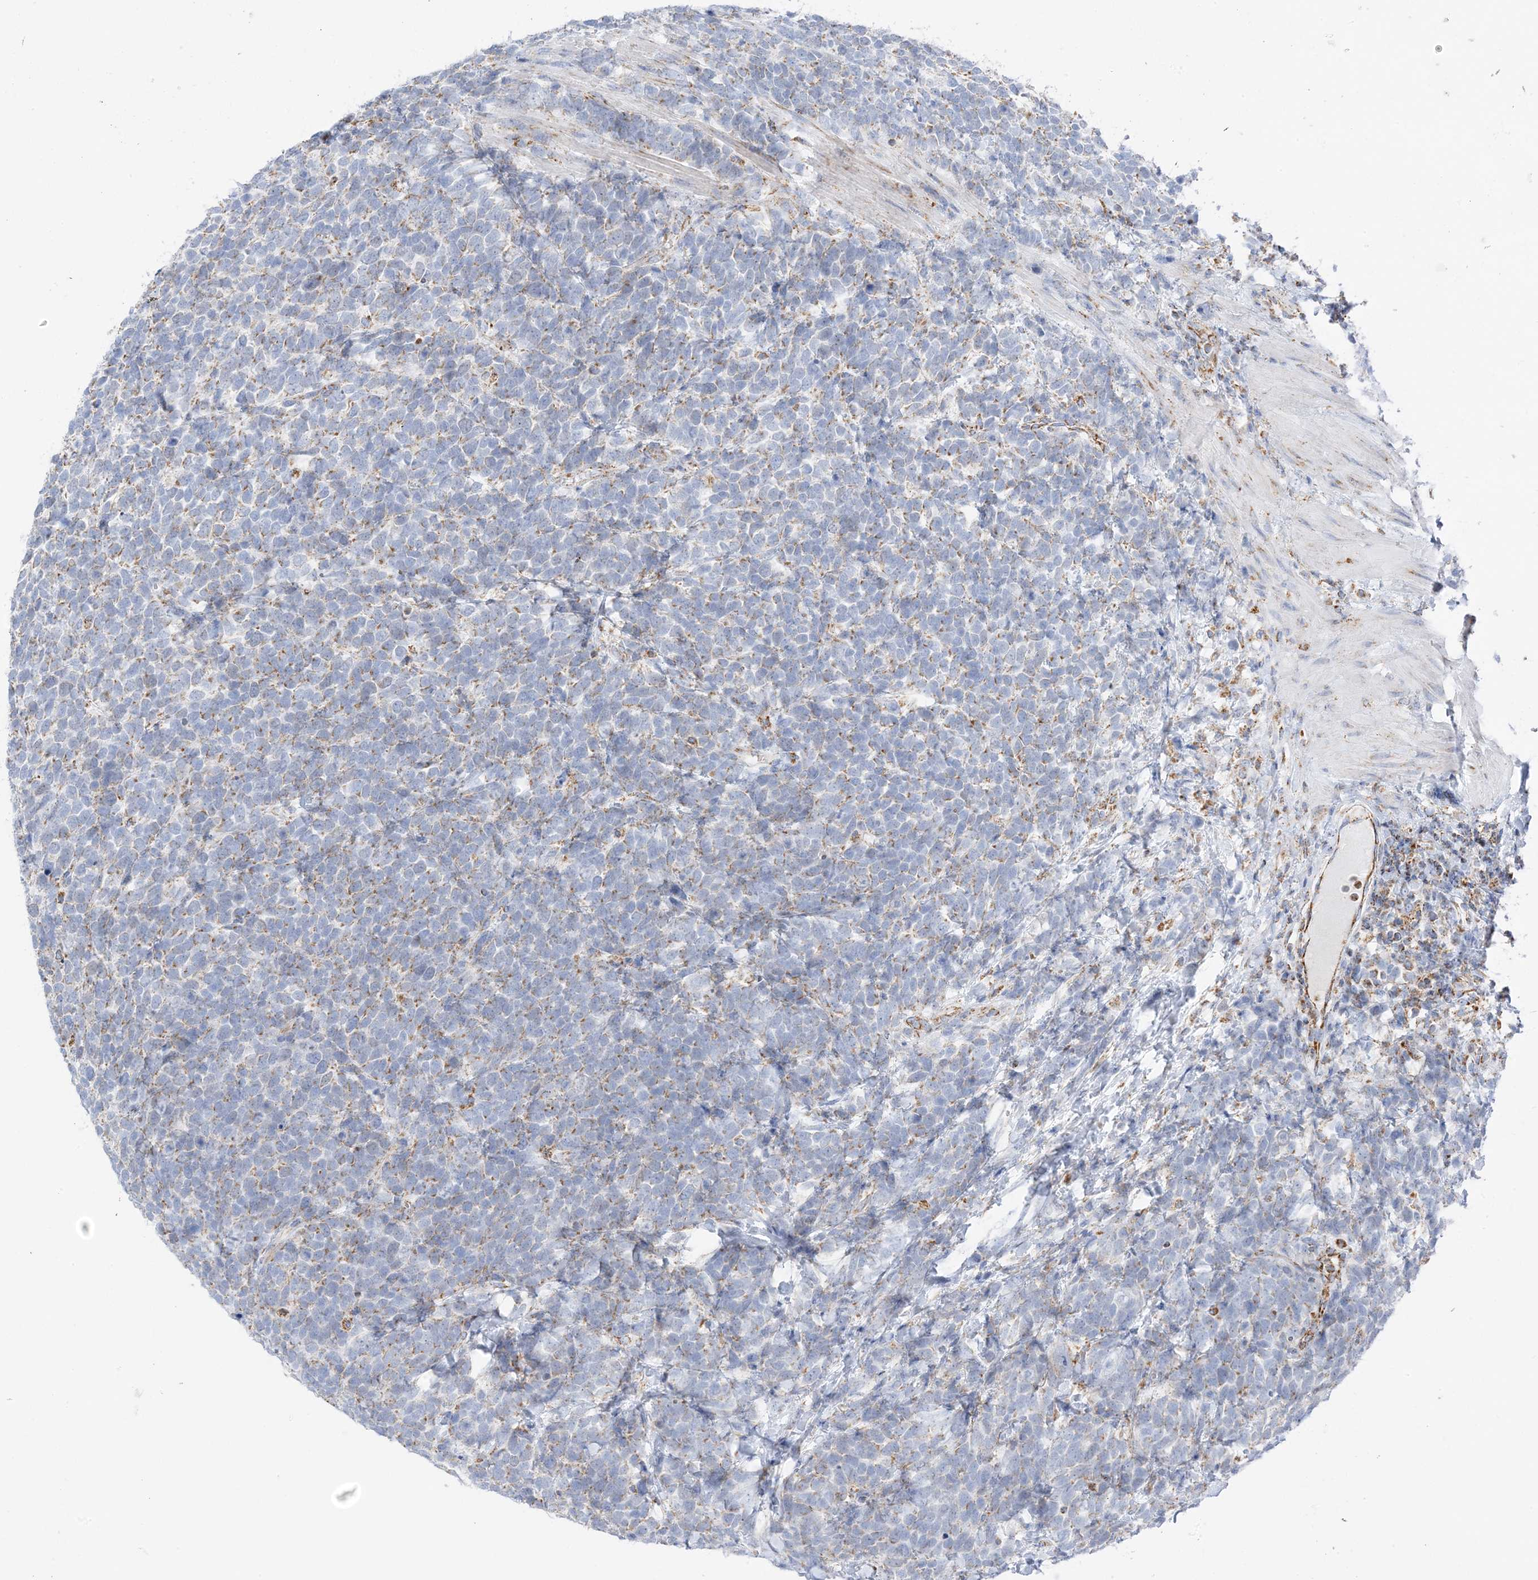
{"staining": {"intensity": "moderate", "quantity": "25%-75%", "location": "cytoplasmic/membranous"}, "tissue": "urothelial cancer", "cell_type": "Tumor cells", "image_type": "cancer", "snomed": [{"axis": "morphology", "description": "Urothelial carcinoma, High grade"}, {"axis": "topography", "description": "Urinary bladder"}], "caption": "Immunohistochemical staining of human urothelial cancer shows medium levels of moderate cytoplasmic/membranous protein positivity in about 25%-75% of tumor cells.", "gene": "CAPN13", "patient": {"sex": "female", "age": 82}}